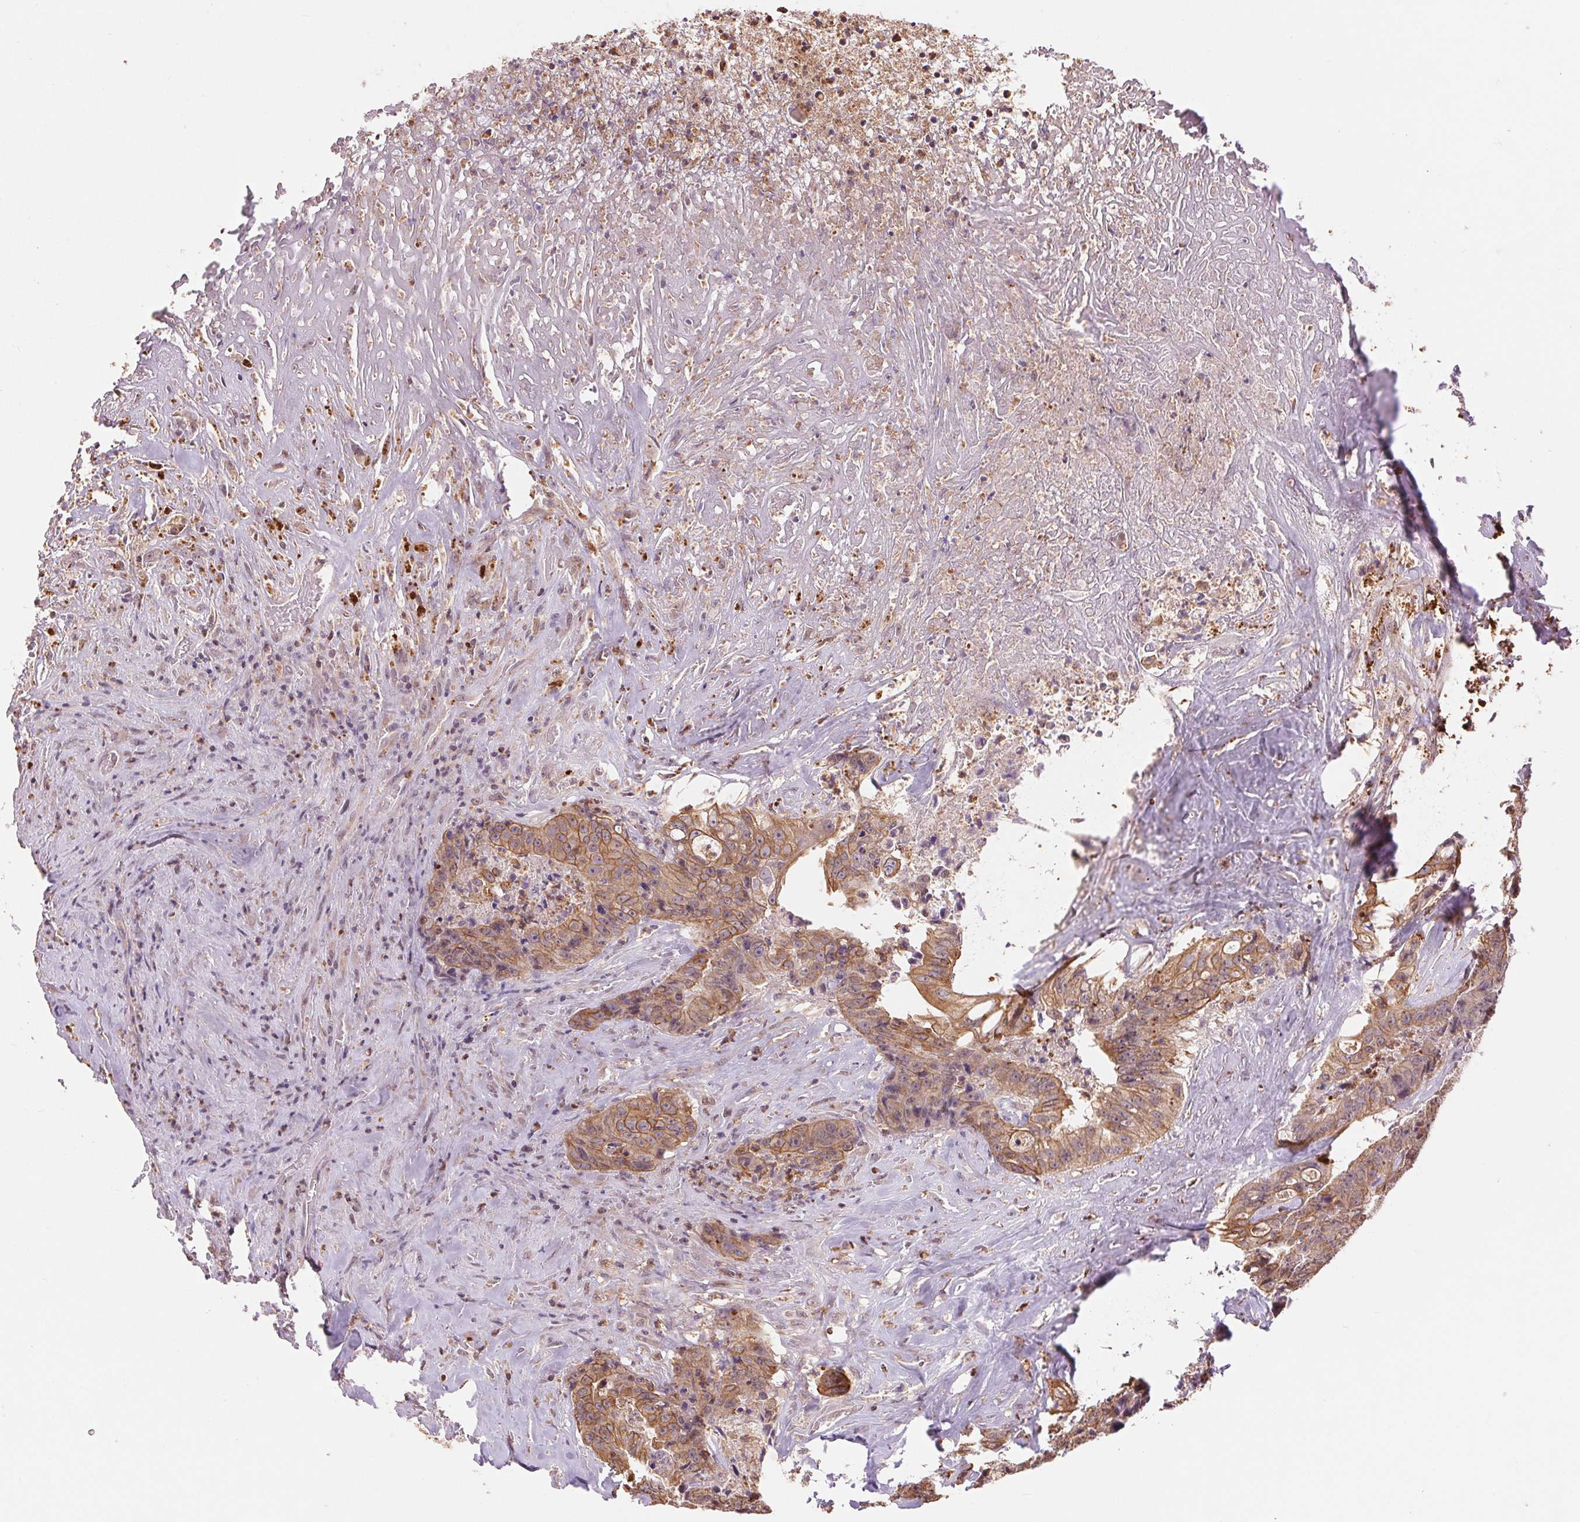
{"staining": {"intensity": "moderate", "quantity": ">75%", "location": "cytoplasmic/membranous"}, "tissue": "colorectal cancer", "cell_type": "Tumor cells", "image_type": "cancer", "snomed": [{"axis": "morphology", "description": "Adenocarcinoma, NOS"}, {"axis": "topography", "description": "Rectum"}], "caption": "The photomicrograph displays staining of colorectal adenocarcinoma, revealing moderate cytoplasmic/membranous protein staining (brown color) within tumor cells.", "gene": "TMEM273", "patient": {"sex": "female", "age": 62}}